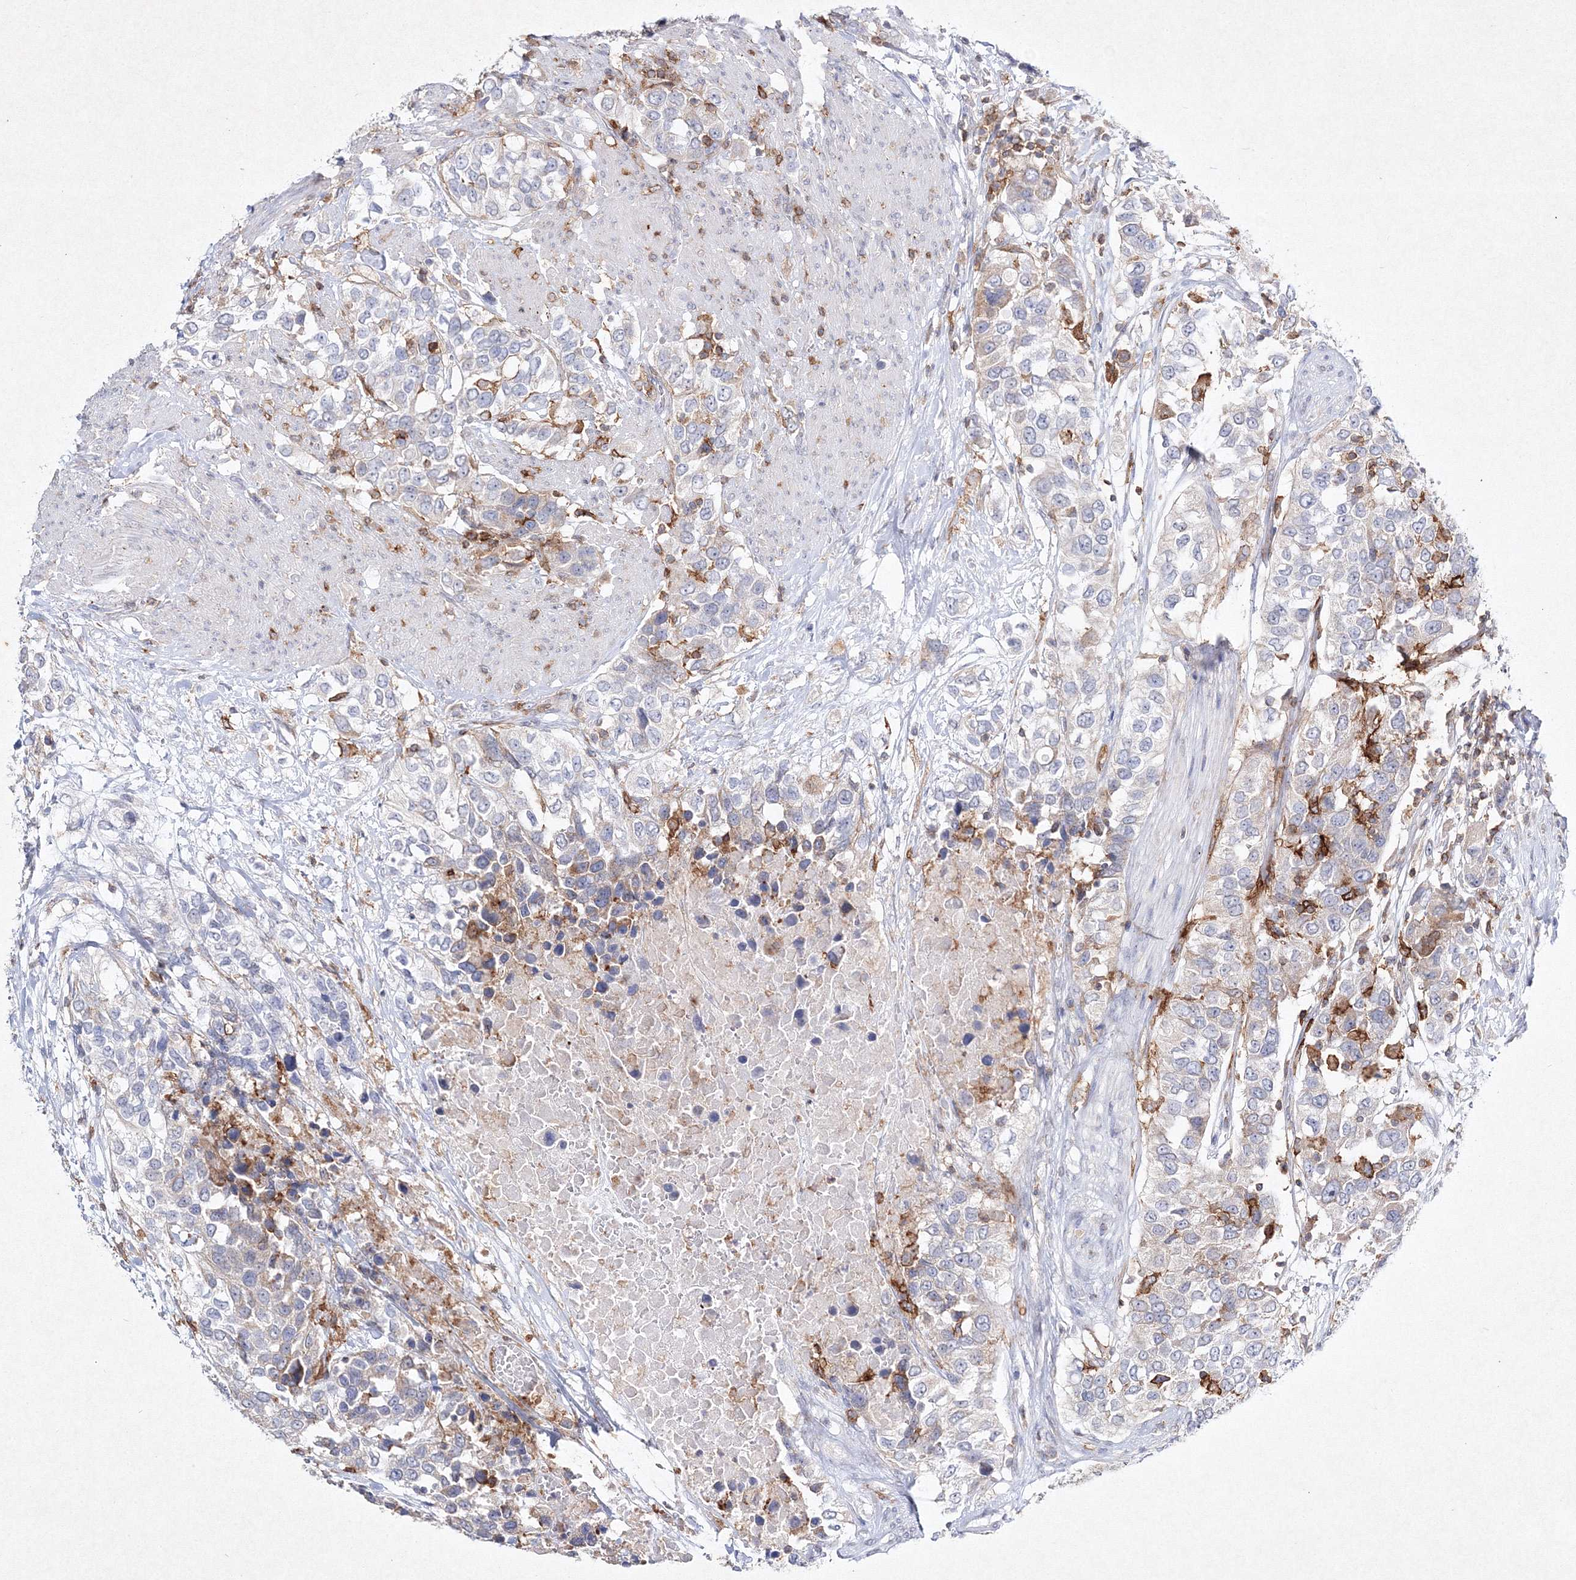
{"staining": {"intensity": "negative", "quantity": "none", "location": "none"}, "tissue": "urothelial cancer", "cell_type": "Tumor cells", "image_type": "cancer", "snomed": [{"axis": "morphology", "description": "Urothelial carcinoma, High grade"}, {"axis": "topography", "description": "Urinary bladder"}], "caption": "The immunohistochemistry (IHC) image has no significant expression in tumor cells of urothelial cancer tissue.", "gene": "HCST", "patient": {"sex": "female", "age": 80}}